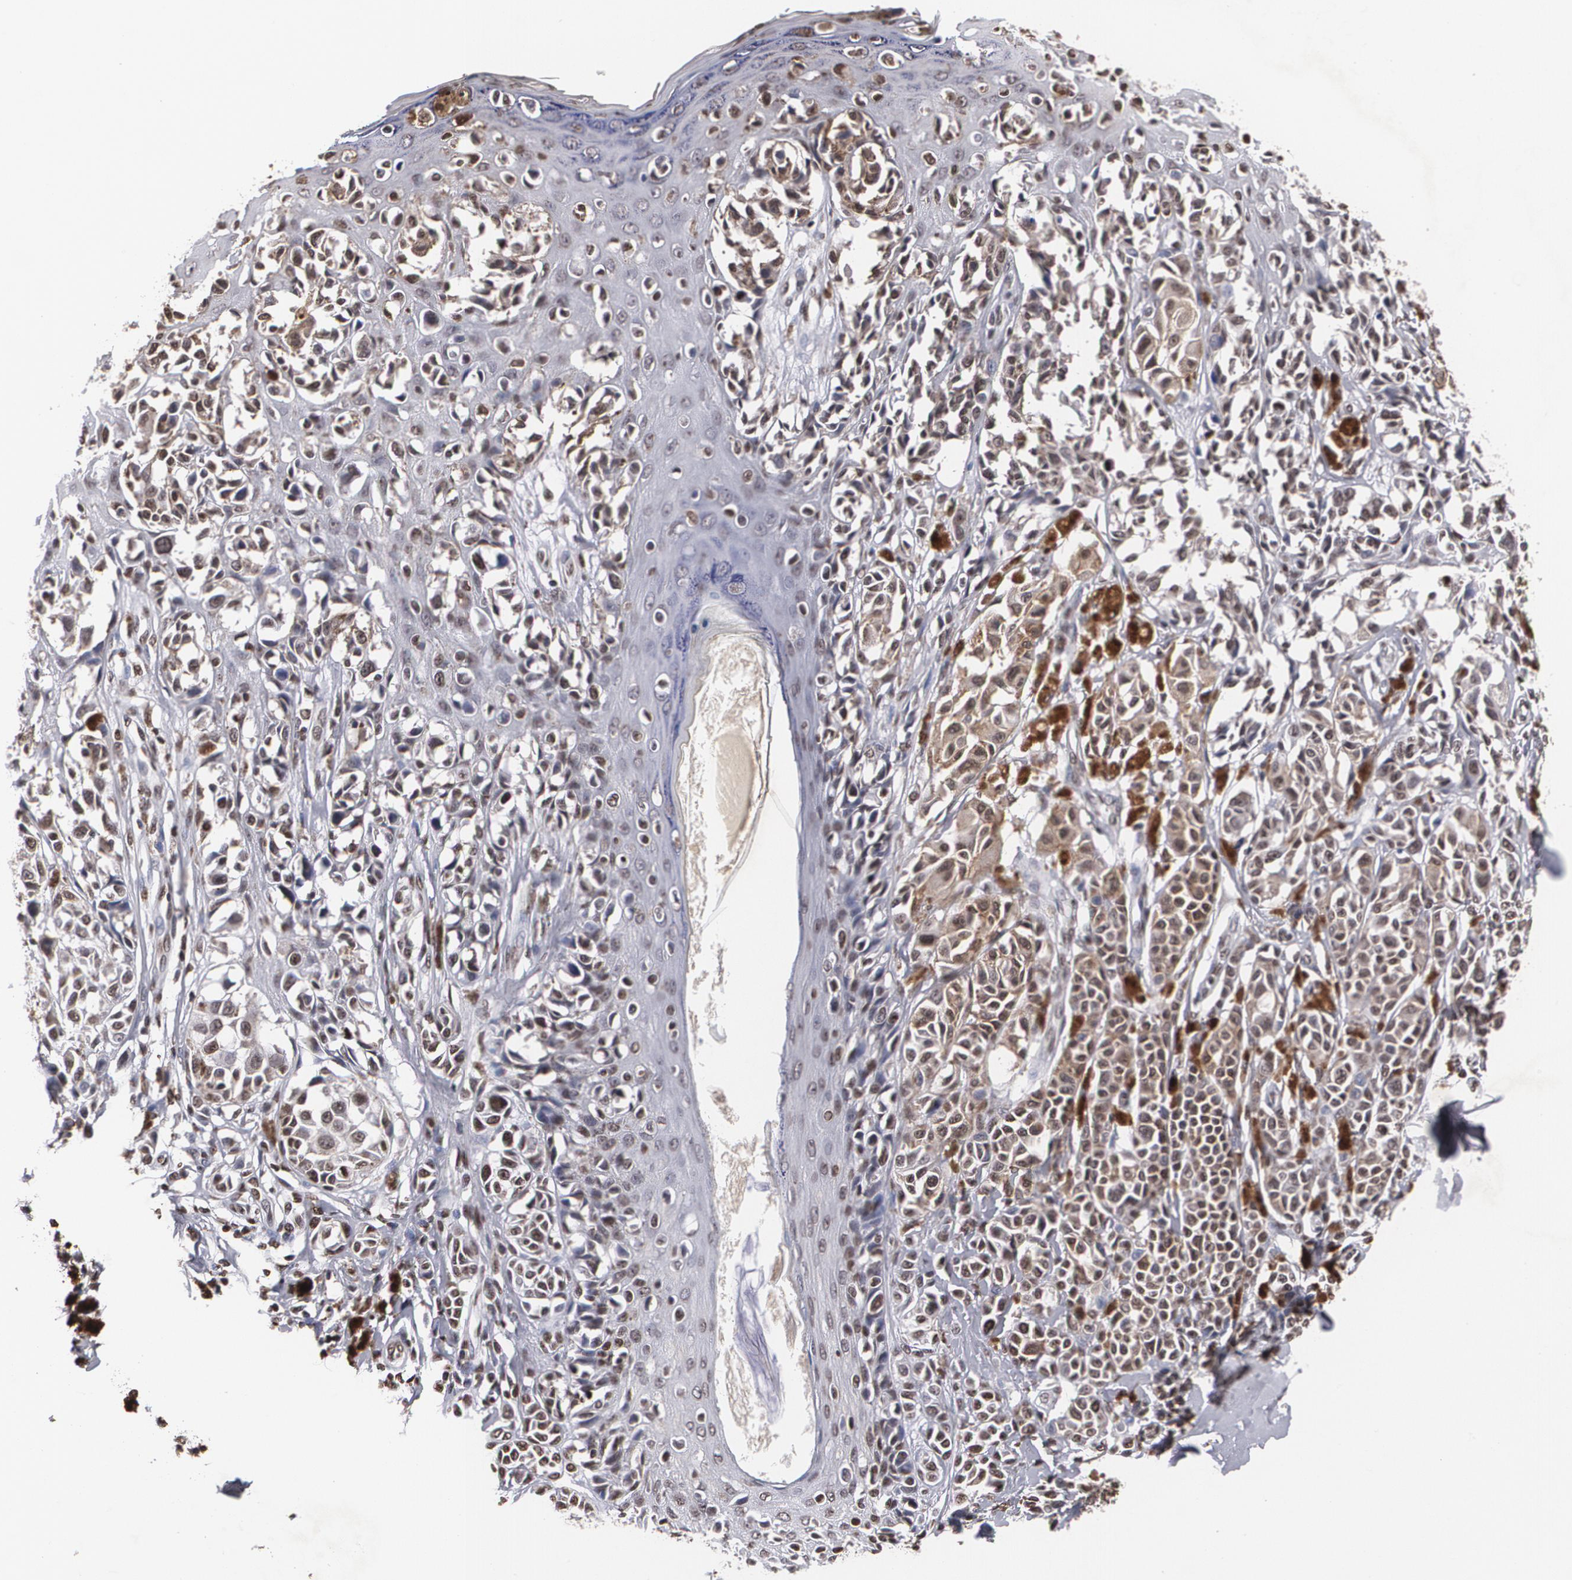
{"staining": {"intensity": "moderate", "quantity": "25%-75%", "location": "cytoplasmic/membranous,nuclear"}, "tissue": "melanoma", "cell_type": "Tumor cells", "image_type": "cancer", "snomed": [{"axis": "morphology", "description": "Malignant melanoma, NOS"}, {"axis": "topography", "description": "Skin"}], "caption": "Malignant melanoma stained with IHC displays moderate cytoplasmic/membranous and nuclear positivity in about 25%-75% of tumor cells.", "gene": "MVP", "patient": {"sex": "female", "age": 38}}